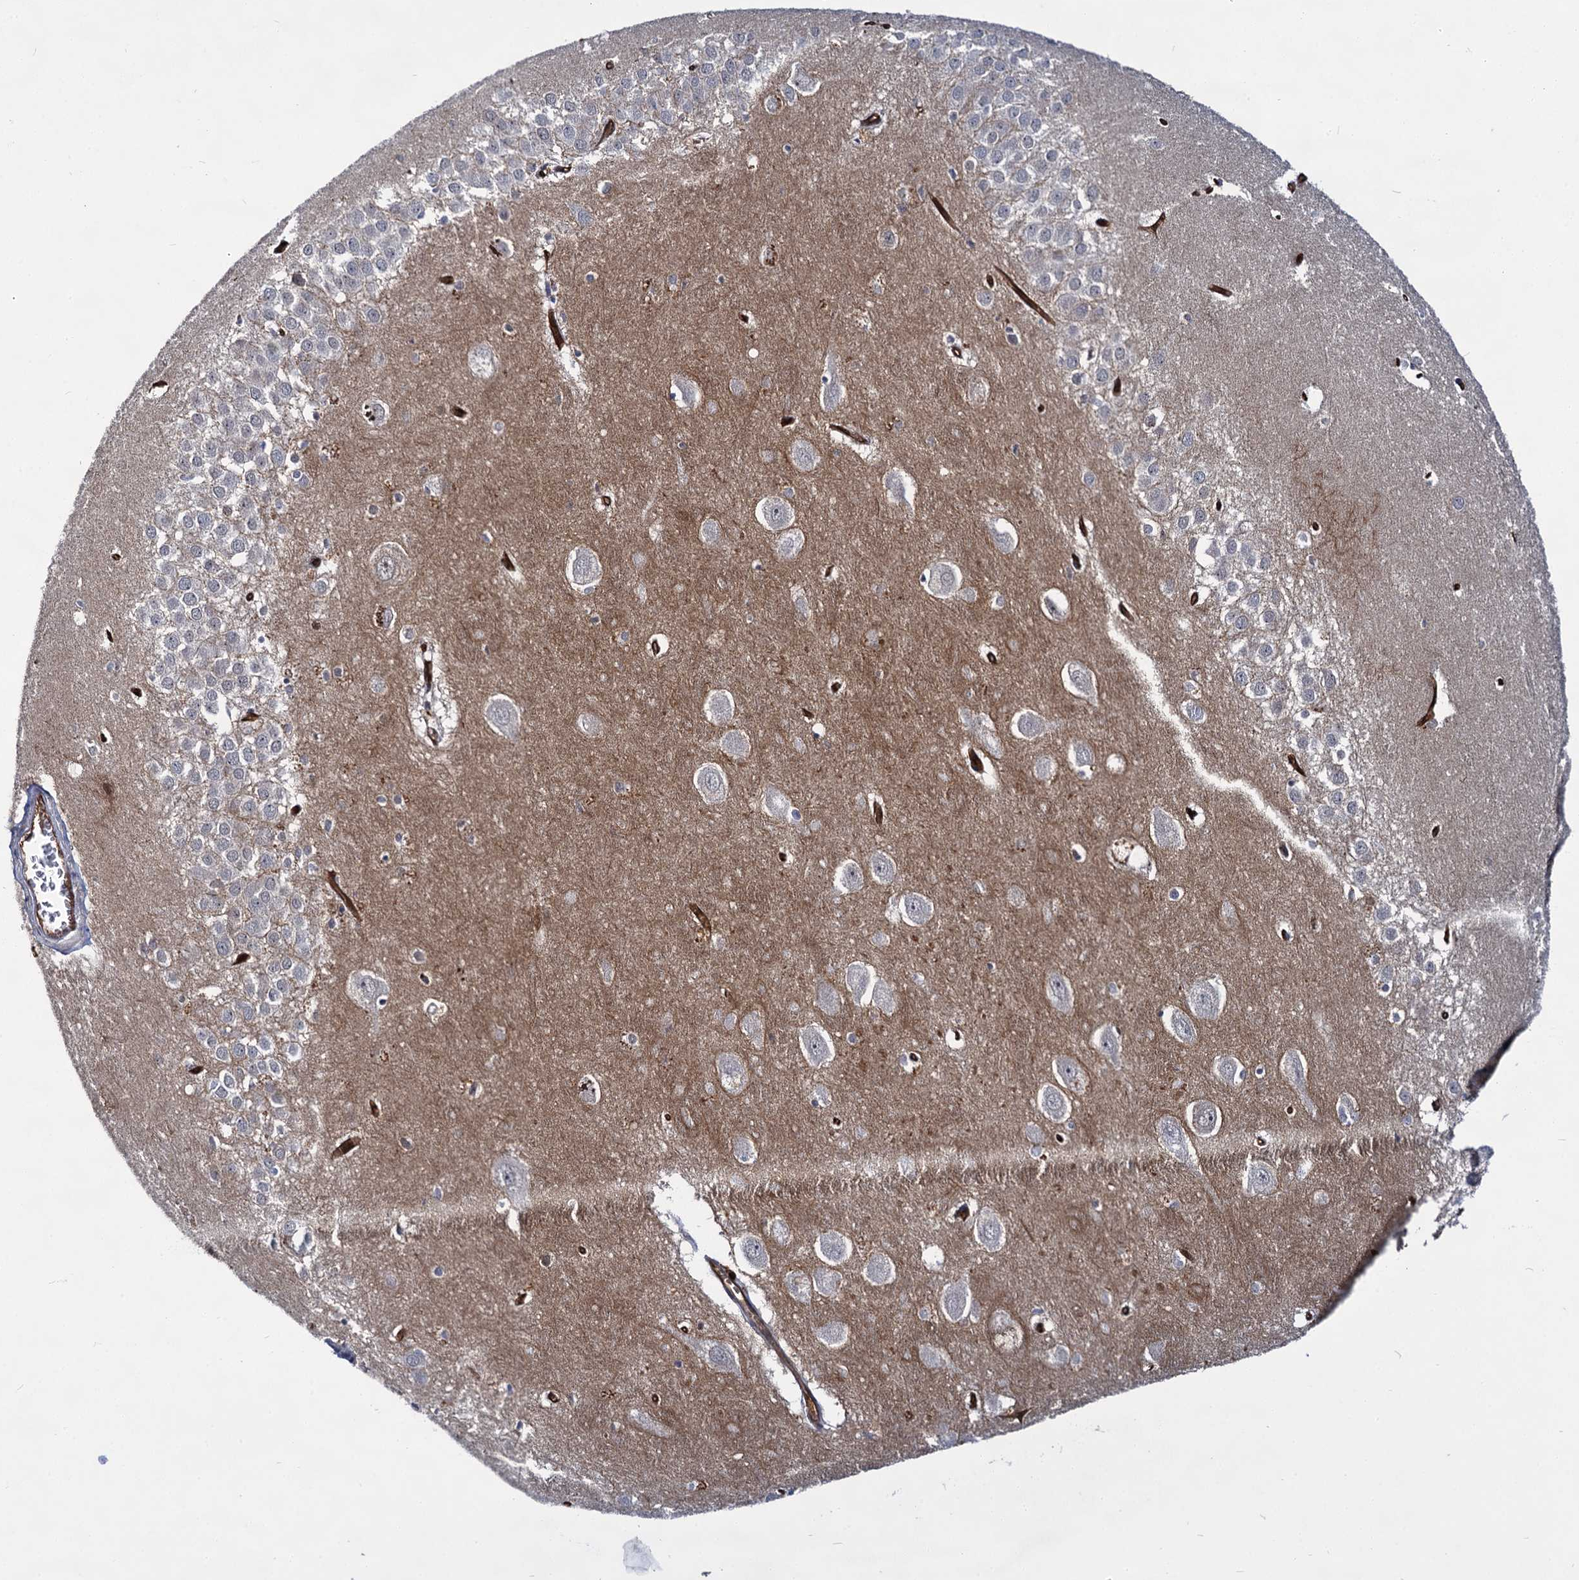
{"staining": {"intensity": "negative", "quantity": "none", "location": "none"}, "tissue": "hippocampus", "cell_type": "Glial cells", "image_type": "normal", "snomed": [{"axis": "morphology", "description": "Normal tissue, NOS"}, {"axis": "topography", "description": "Hippocampus"}], "caption": "The immunohistochemistry micrograph has no significant expression in glial cells of hippocampus. The staining was performed using DAB (3,3'-diaminobenzidine) to visualize the protein expression in brown, while the nuclei were stained in blue with hematoxylin (Magnification: 20x).", "gene": "ABLIM1", "patient": {"sex": "female", "age": 64}}